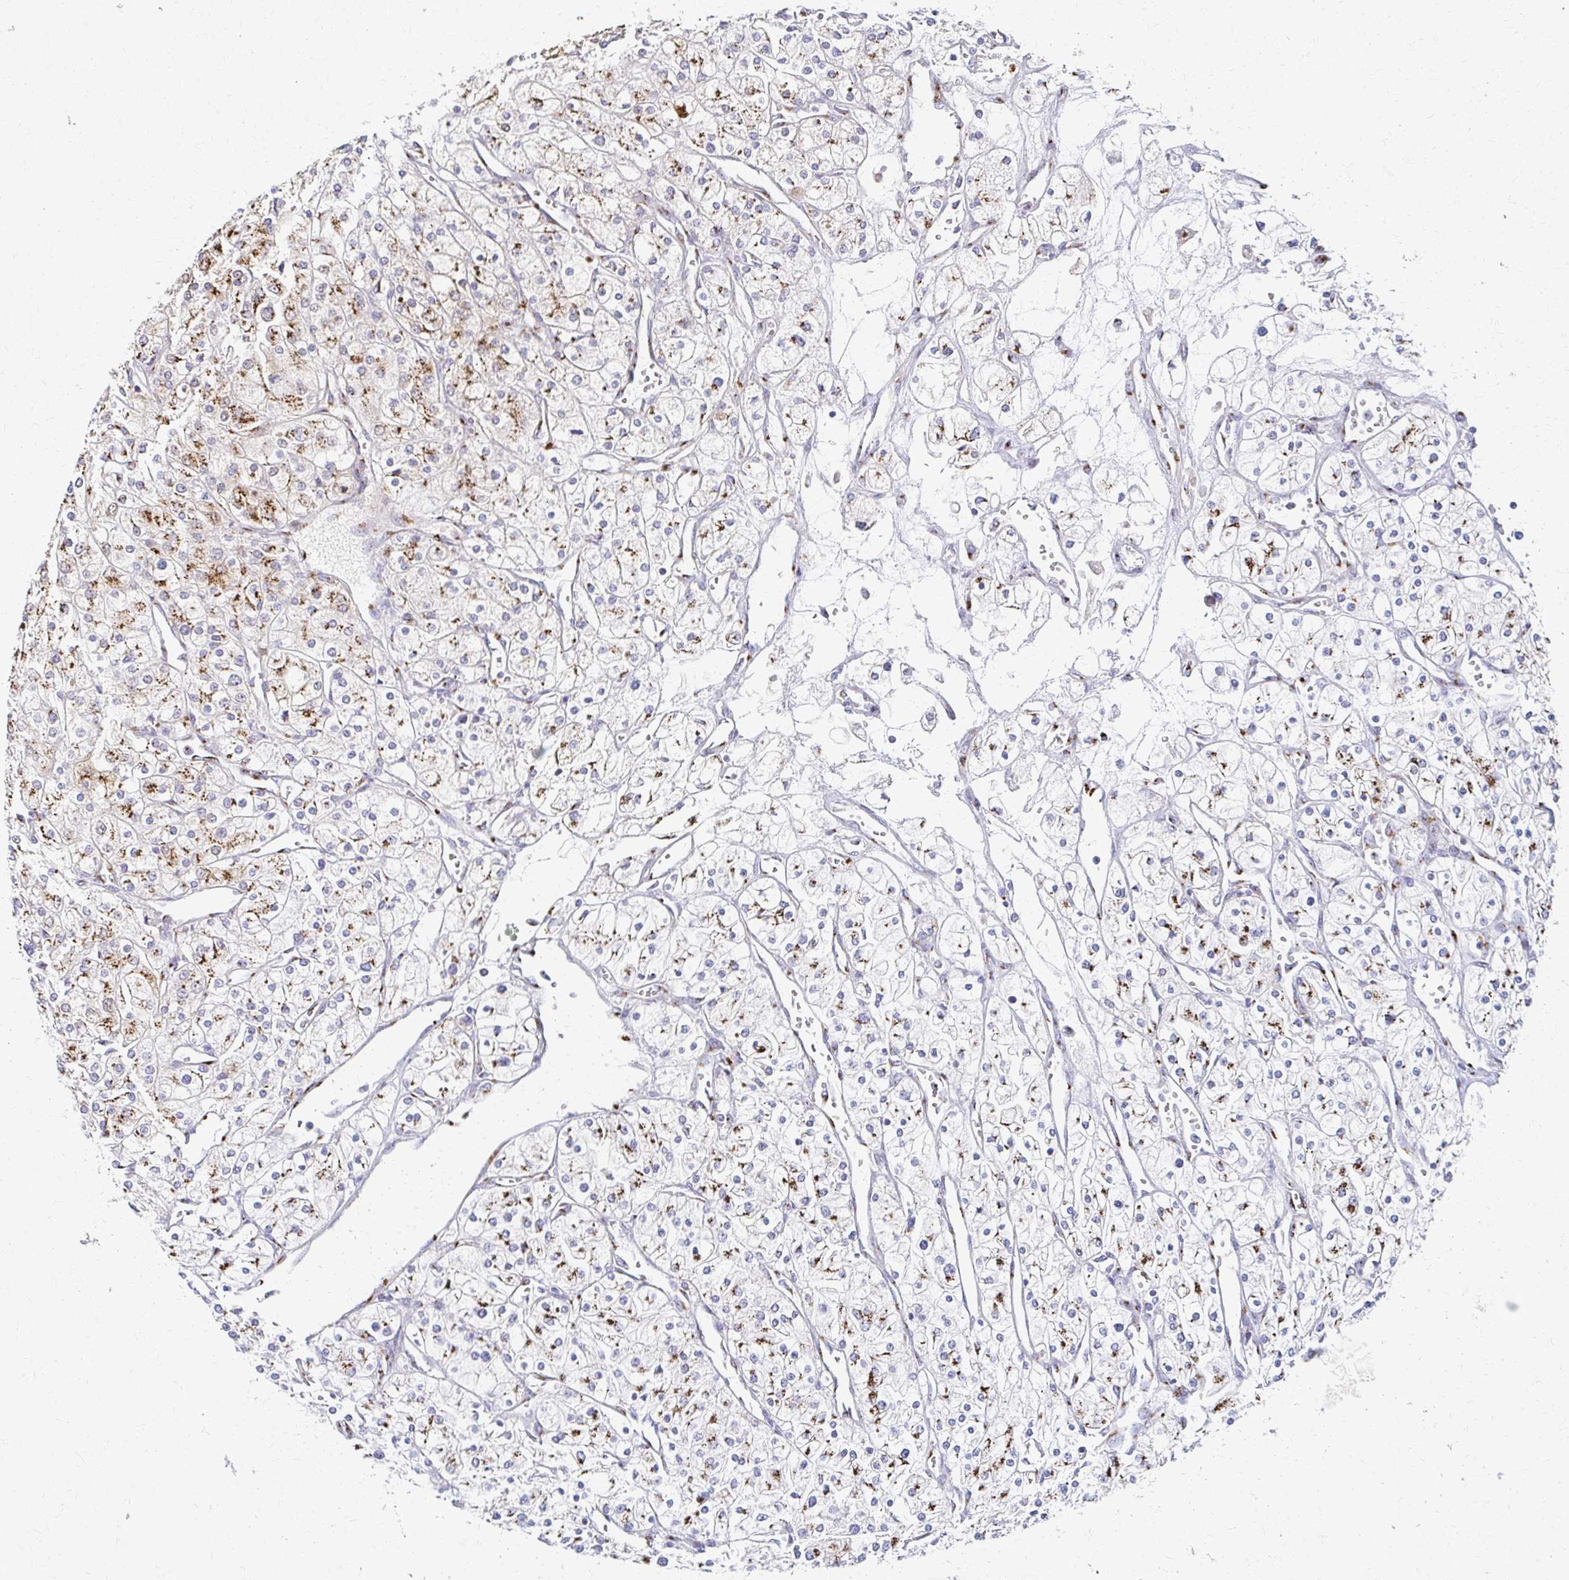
{"staining": {"intensity": "moderate", "quantity": ">75%", "location": "cytoplasmic/membranous"}, "tissue": "renal cancer", "cell_type": "Tumor cells", "image_type": "cancer", "snomed": [{"axis": "morphology", "description": "Adenocarcinoma, NOS"}, {"axis": "topography", "description": "Kidney"}], "caption": "Adenocarcinoma (renal) stained with a brown dye reveals moderate cytoplasmic/membranous positive positivity in approximately >75% of tumor cells.", "gene": "TM9SF1", "patient": {"sex": "male", "age": 80}}